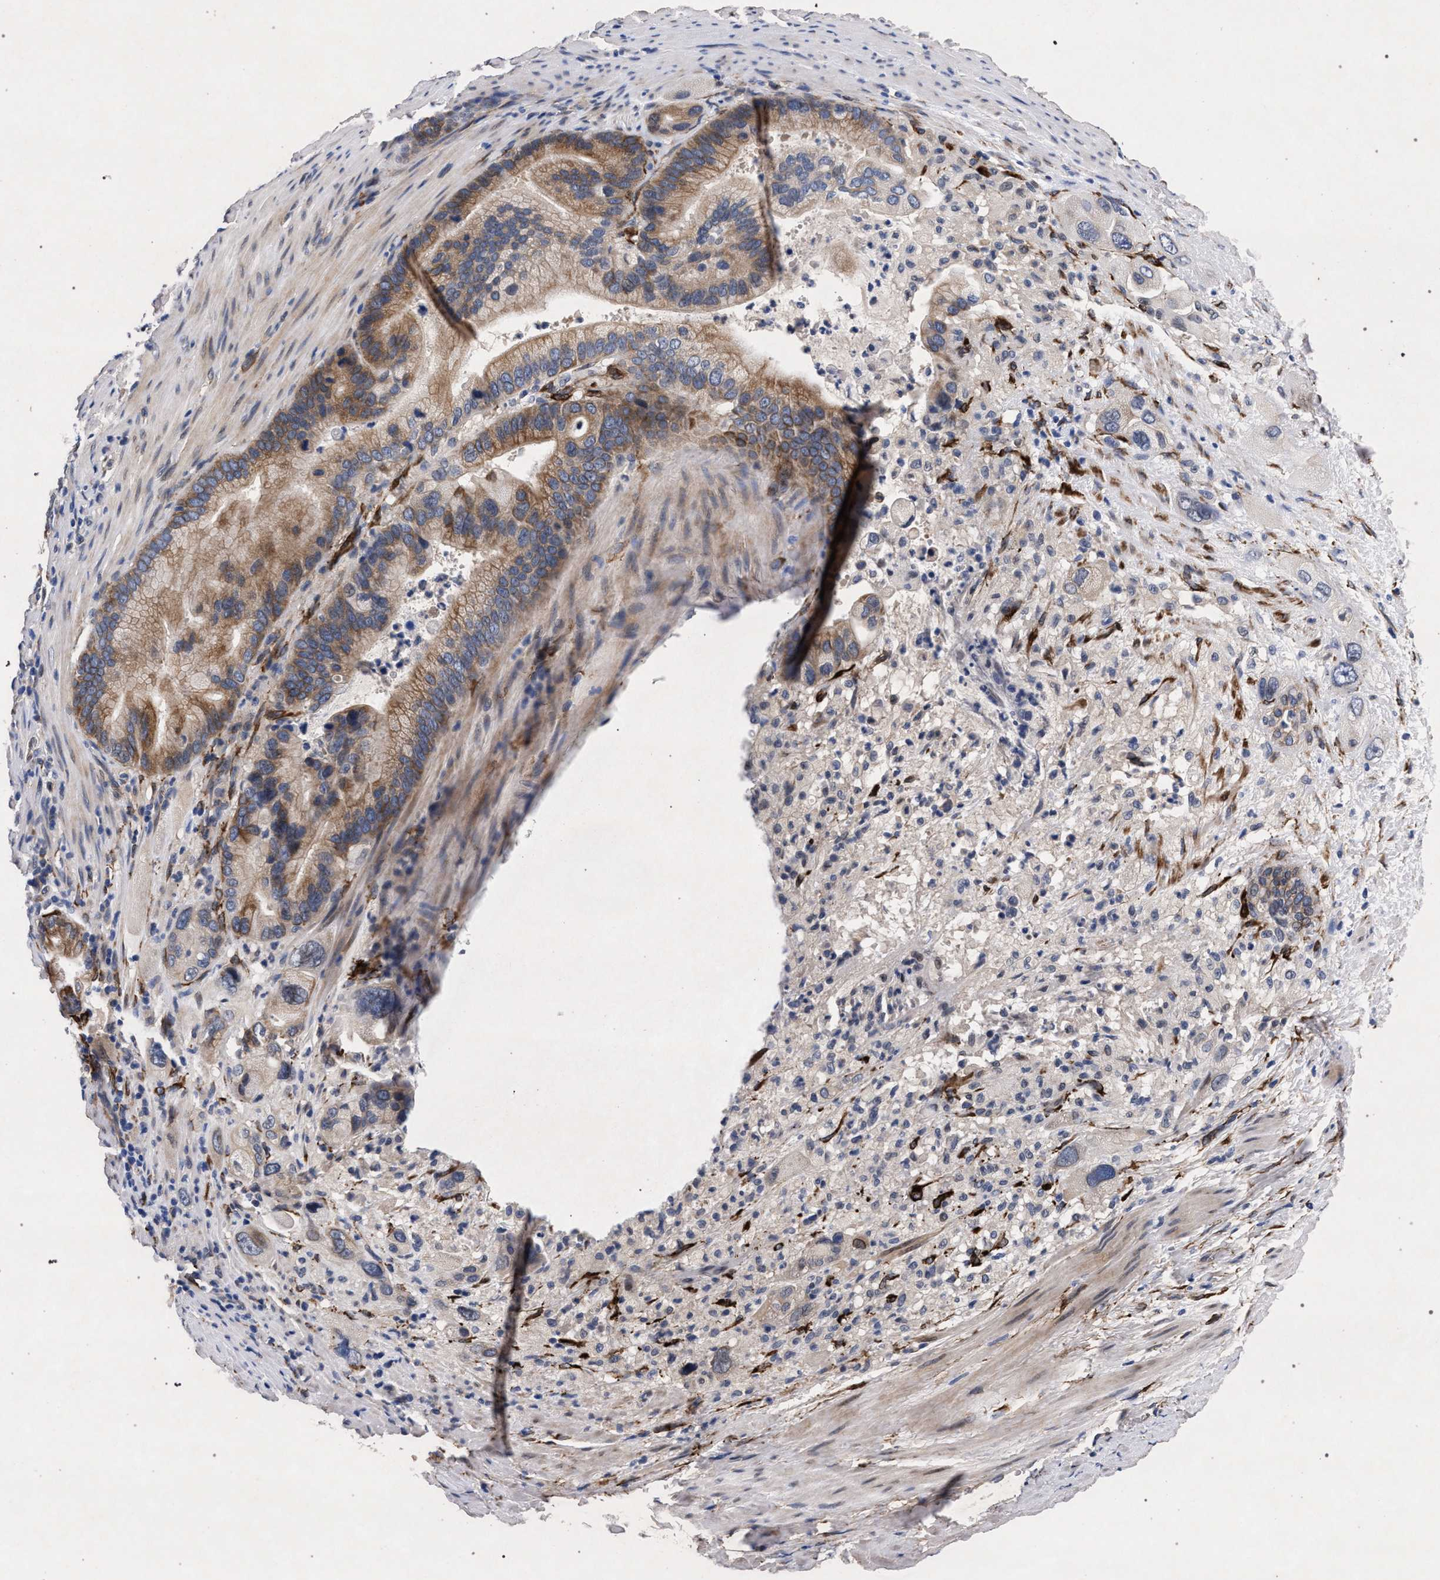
{"staining": {"intensity": "moderate", "quantity": ">75%", "location": "cytoplasmic/membranous"}, "tissue": "pancreatic cancer", "cell_type": "Tumor cells", "image_type": "cancer", "snomed": [{"axis": "morphology", "description": "Adenocarcinoma, NOS"}, {"axis": "topography", "description": "Pancreas"}], "caption": "Immunohistochemical staining of pancreatic adenocarcinoma displays medium levels of moderate cytoplasmic/membranous protein staining in approximately >75% of tumor cells. (DAB IHC with brightfield microscopy, high magnification).", "gene": "NEK7", "patient": {"sex": "male", "age": 69}}